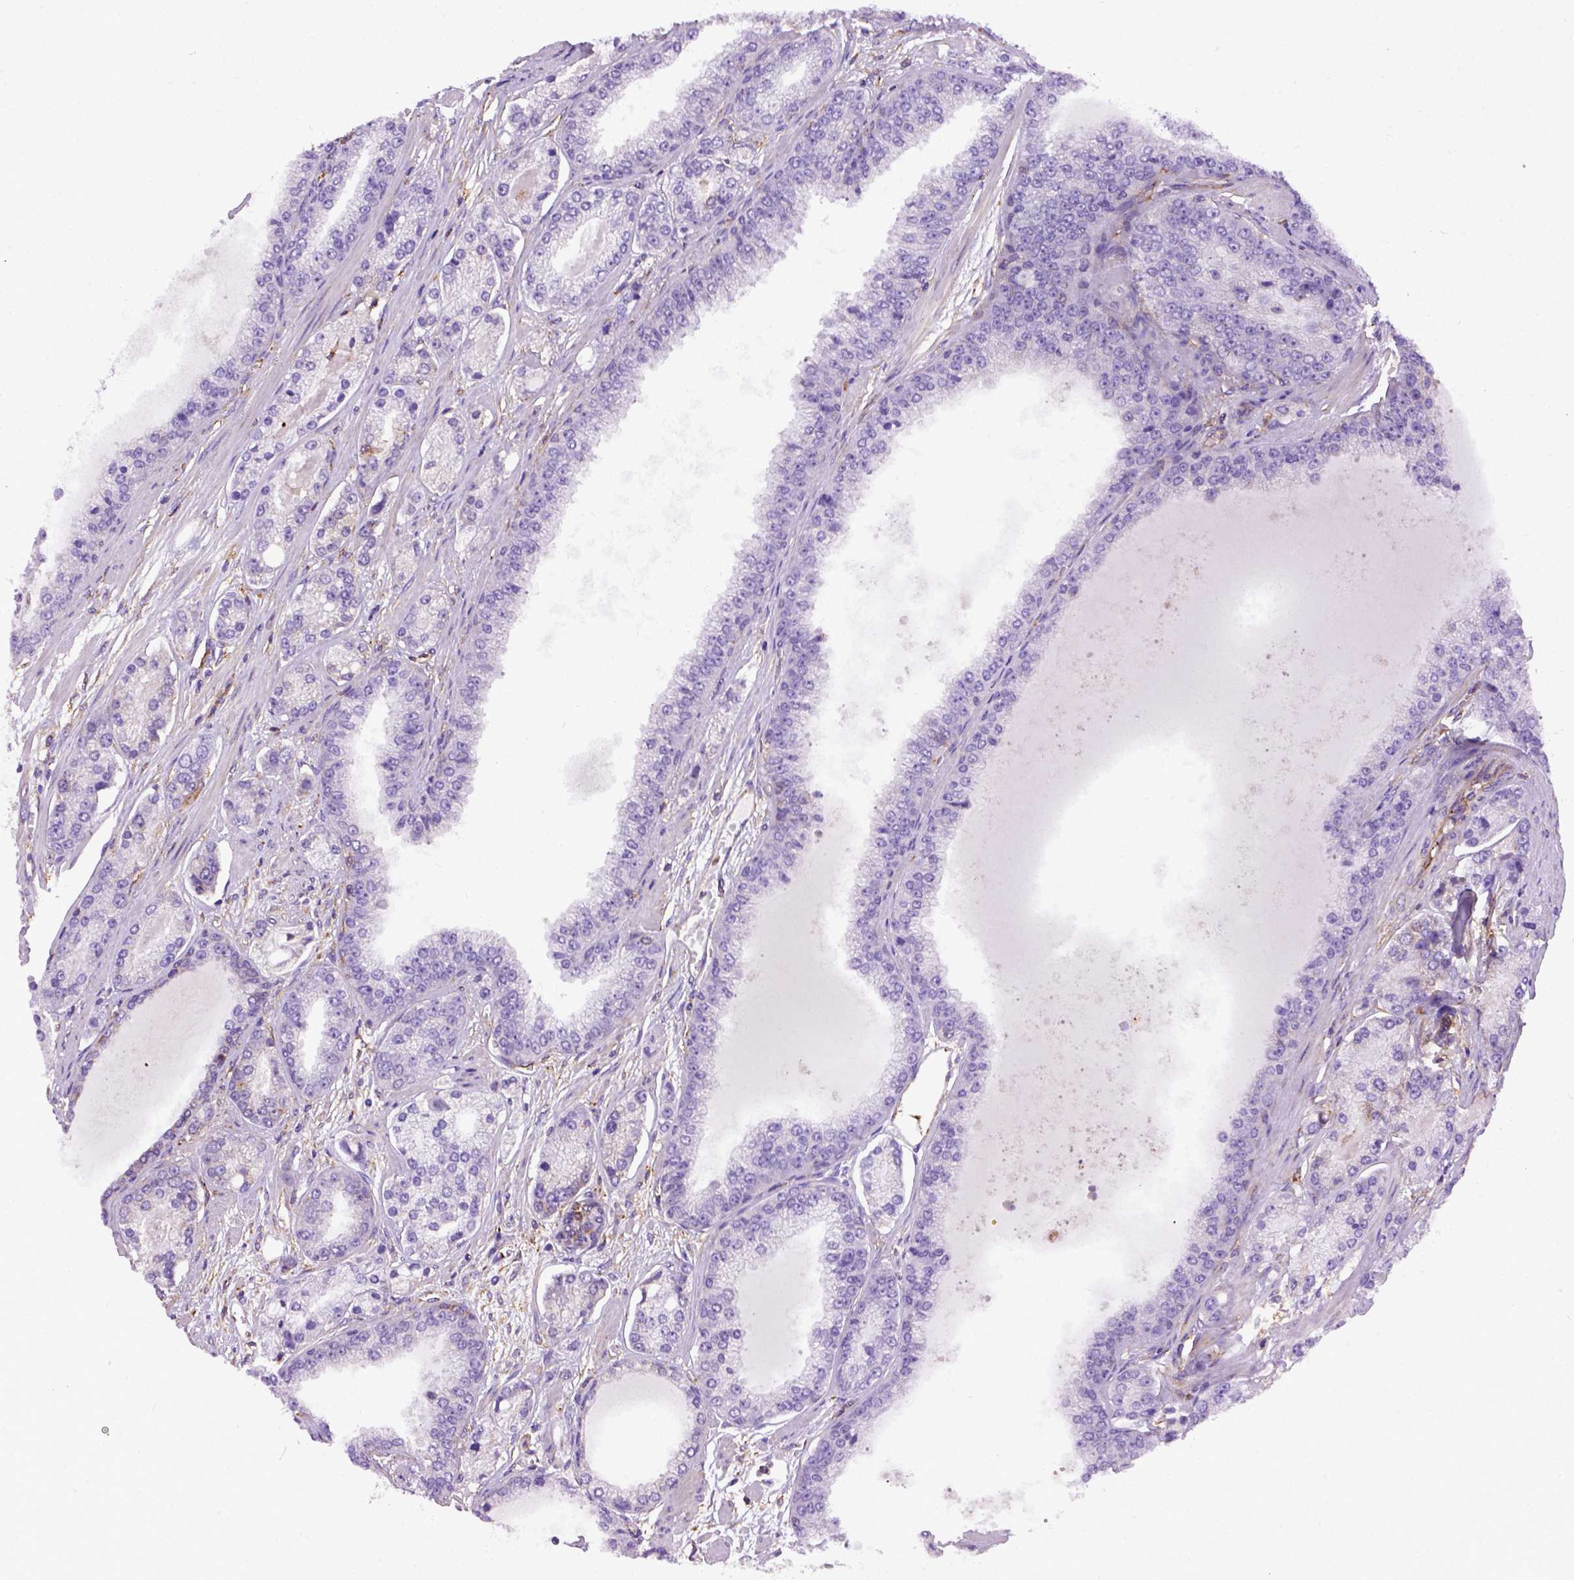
{"staining": {"intensity": "negative", "quantity": "none", "location": "none"}, "tissue": "prostate cancer", "cell_type": "Tumor cells", "image_type": "cancer", "snomed": [{"axis": "morphology", "description": "Adenocarcinoma, NOS"}, {"axis": "topography", "description": "Prostate"}], "caption": "Prostate cancer stained for a protein using immunohistochemistry exhibits no staining tumor cells.", "gene": "MVP", "patient": {"sex": "male", "age": 64}}